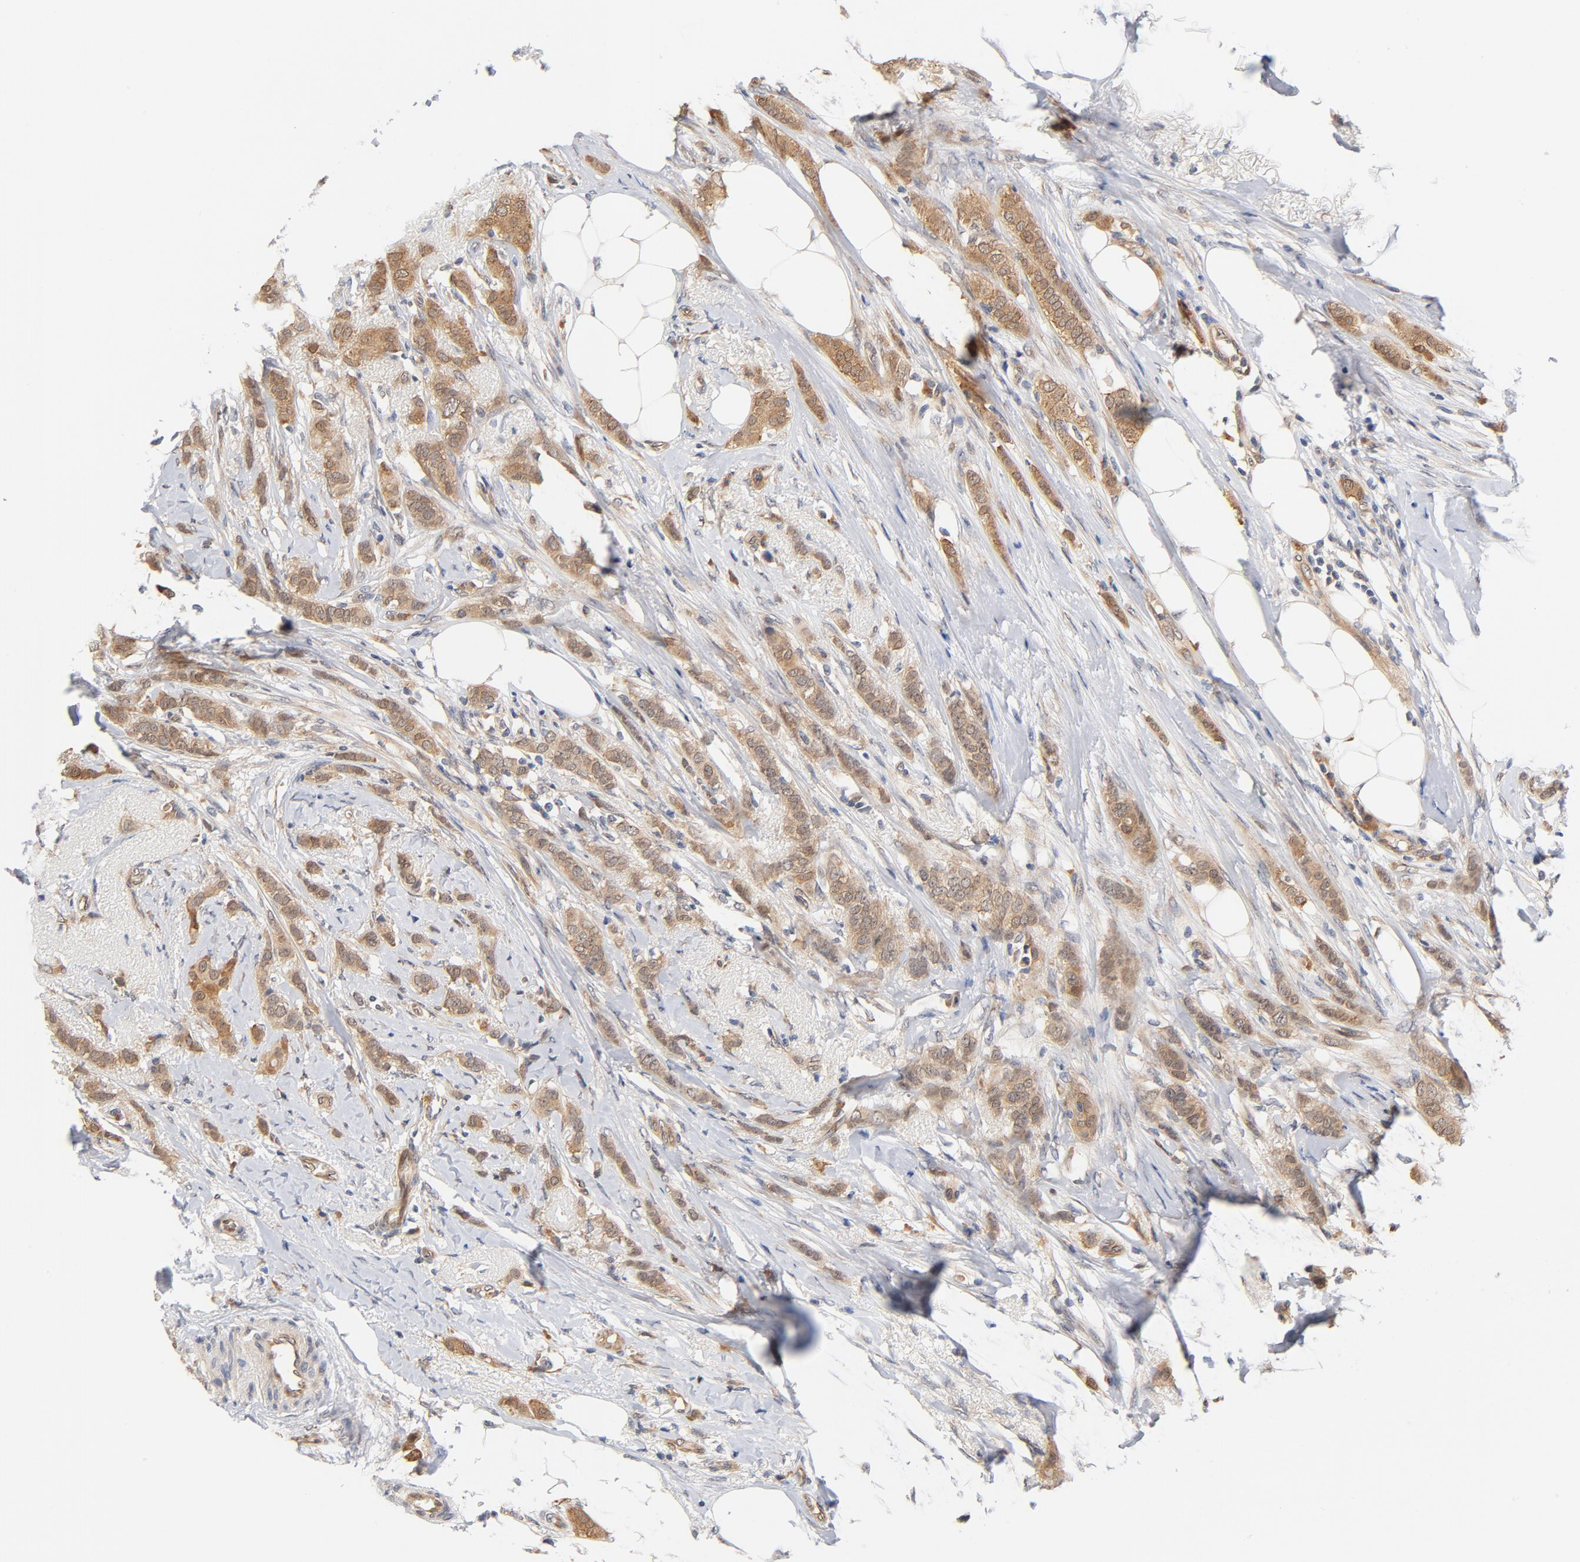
{"staining": {"intensity": "moderate", "quantity": ">75%", "location": "cytoplasmic/membranous"}, "tissue": "breast cancer", "cell_type": "Tumor cells", "image_type": "cancer", "snomed": [{"axis": "morphology", "description": "Lobular carcinoma"}, {"axis": "topography", "description": "Breast"}], "caption": "IHC (DAB (3,3'-diaminobenzidine)) staining of human lobular carcinoma (breast) shows moderate cytoplasmic/membranous protein expression in approximately >75% of tumor cells.", "gene": "EIF4E", "patient": {"sex": "female", "age": 55}}